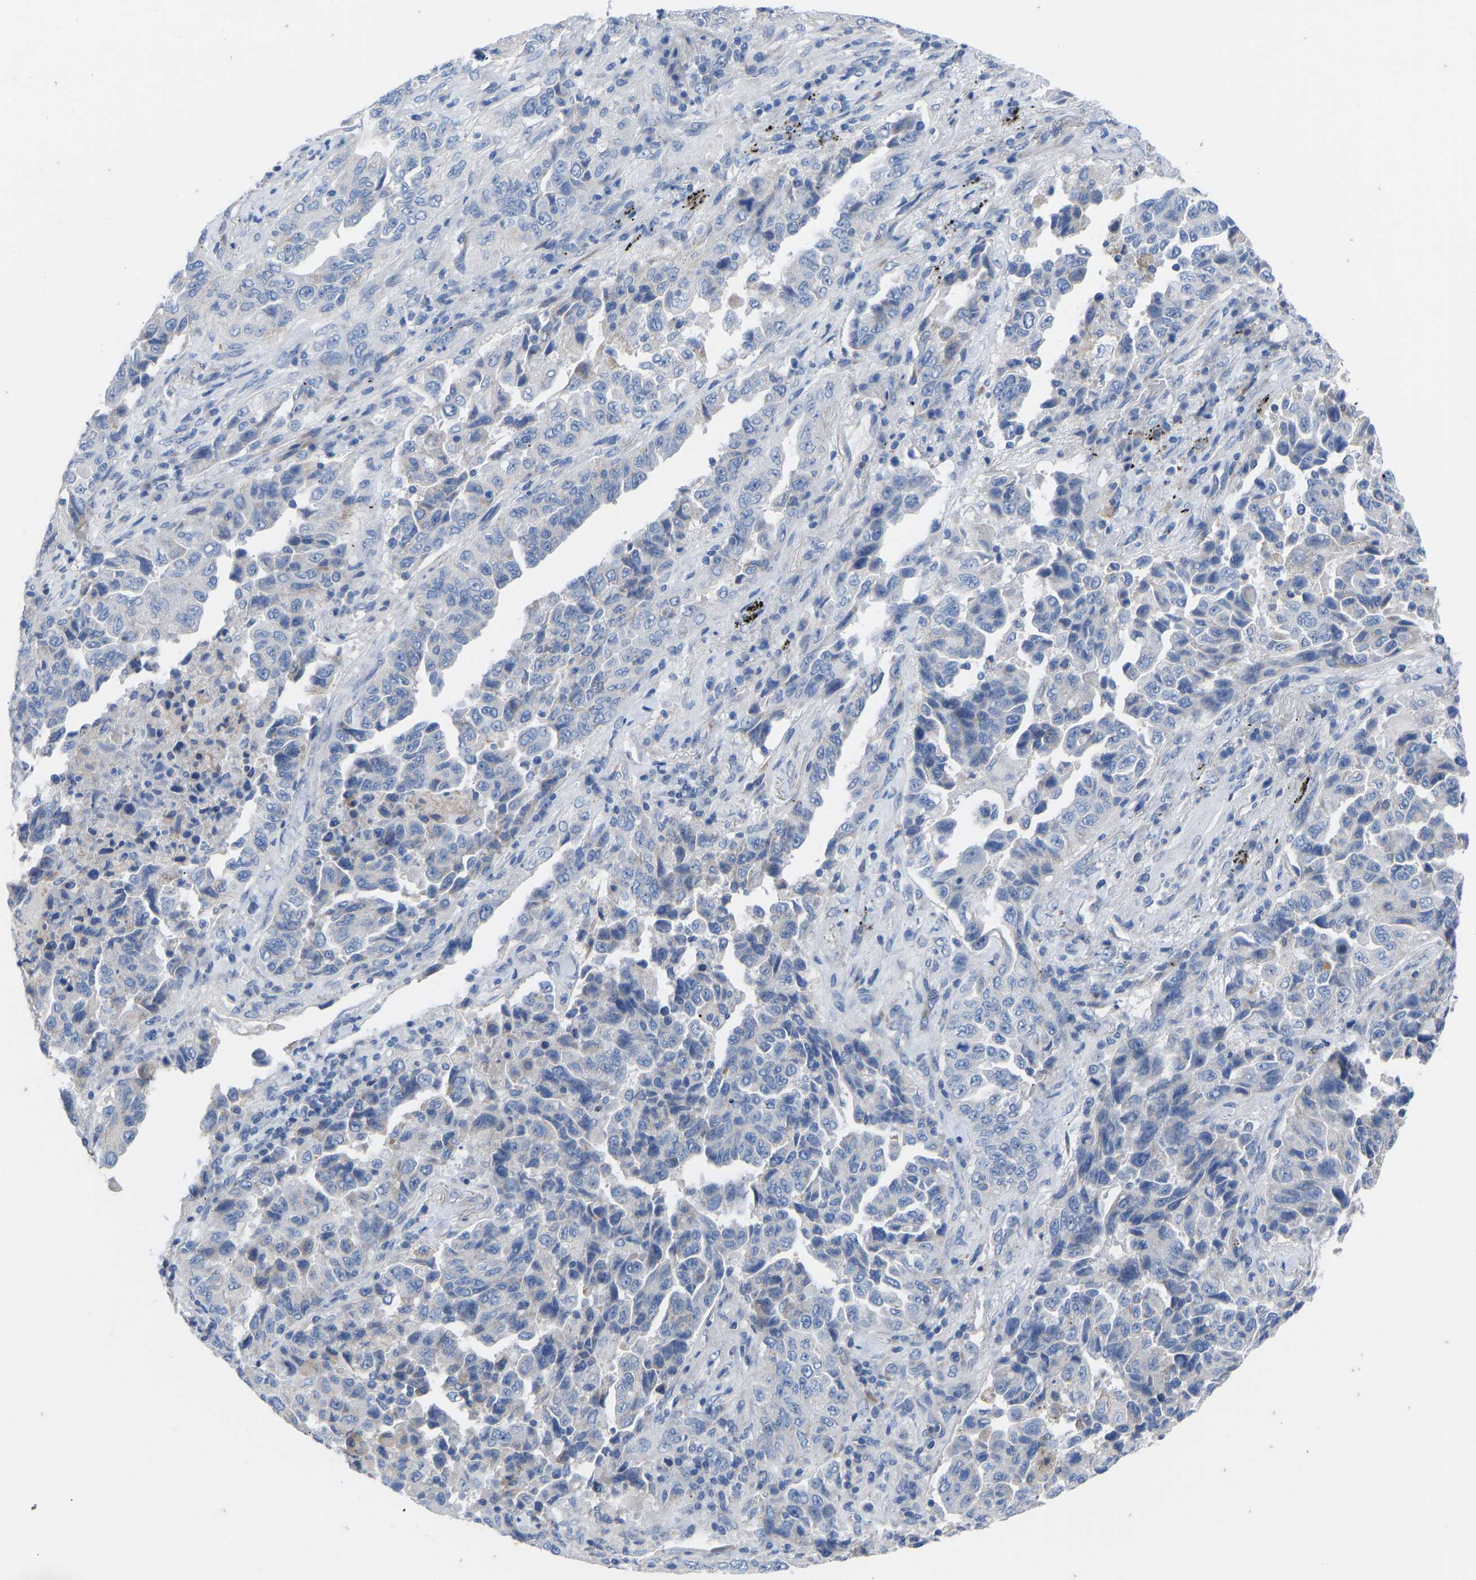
{"staining": {"intensity": "negative", "quantity": "none", "location": "none"}, "tissue": "lung cancer", "cell_type": "Tumor cells", "image_type": "cancer", "snomed": [{"axis": "morphology", "description": "Adenocarcinoma, NOS"}, {"axis": "topography", "description": "Lung"}], "caption": "A histopathology image of human lung cancer (adenocarcinoma) is negative for staining in tumor cells.", "gene": "OLIG2", "patient": {"sex": "female", "age": 51}}